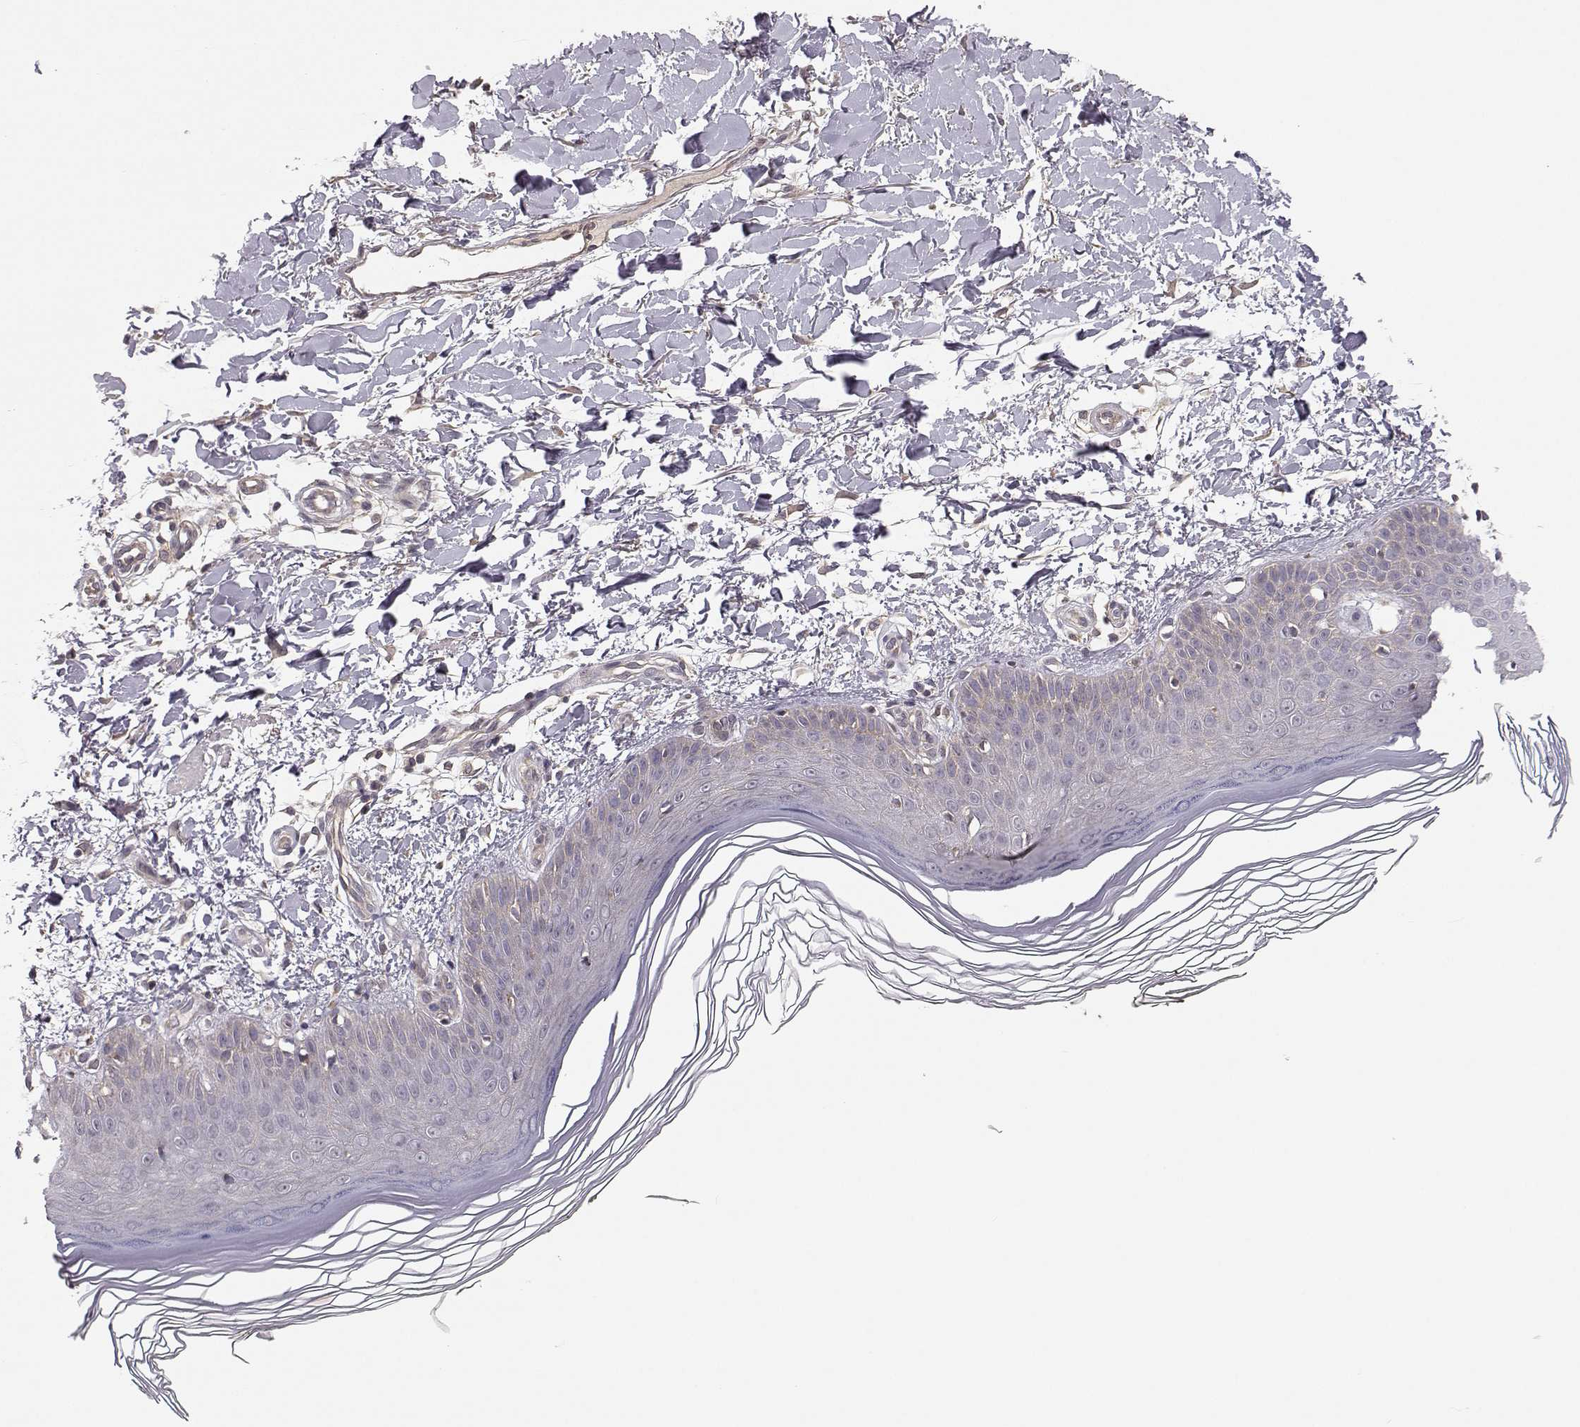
{"staining": {"intensity": "weak", "quantity": ">75%", "location": "cytoplasmic/membranous"}, "tissue": "skin", "cell_type": "Fibroblasts", "image_type": "normal", "snomed": [{"axis": "morphology", "description": "Normal tissue, NOS"}, {"axis": "topography", "description": "Skin"}], "caption": "Weak cytoplasmic/membranous staining is seen in approximately >75% of fibroblasts in benign skin.", "gene": "PLEKHG3", "patient": {"sex": "female", "age": 62}}